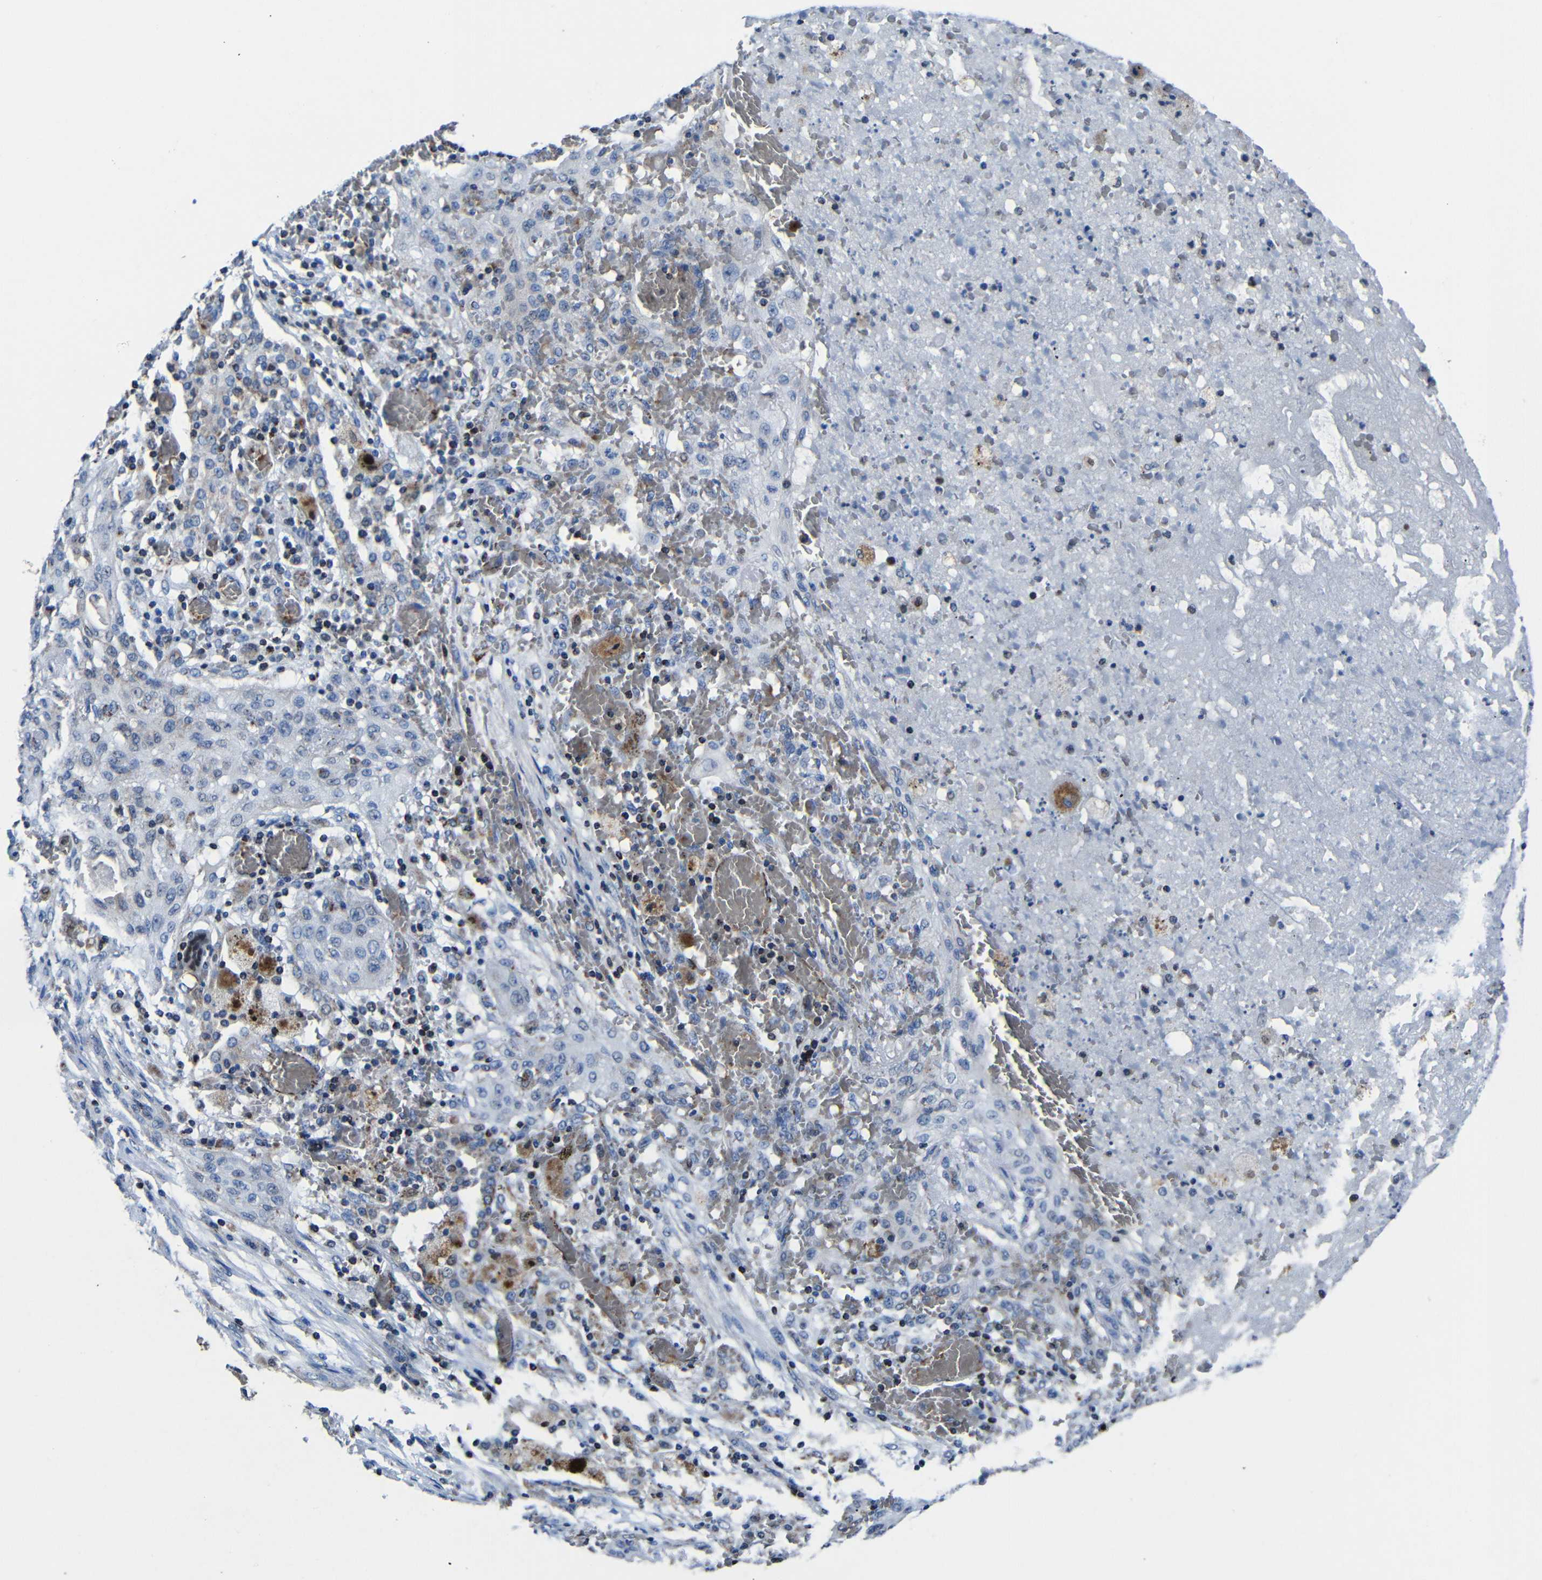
{"staining": {"intensity": "negative", "quantity": "none", "location": "none"}, "tissue": "lung cancer", "cell_type": "Tumor cells", "image_type": "cancer", "snomed": [{"axis": "morphology", "description": "Squamous cell carcinoma, NOS"}, {"axis": "topography", "description": "Lung"}], "caption": "This is an IHC photomicrograph of human lung cancer. There is no expression in tumor cells.", "gene": "CA5B", "patient": {"sex": "female", "age": 47}}